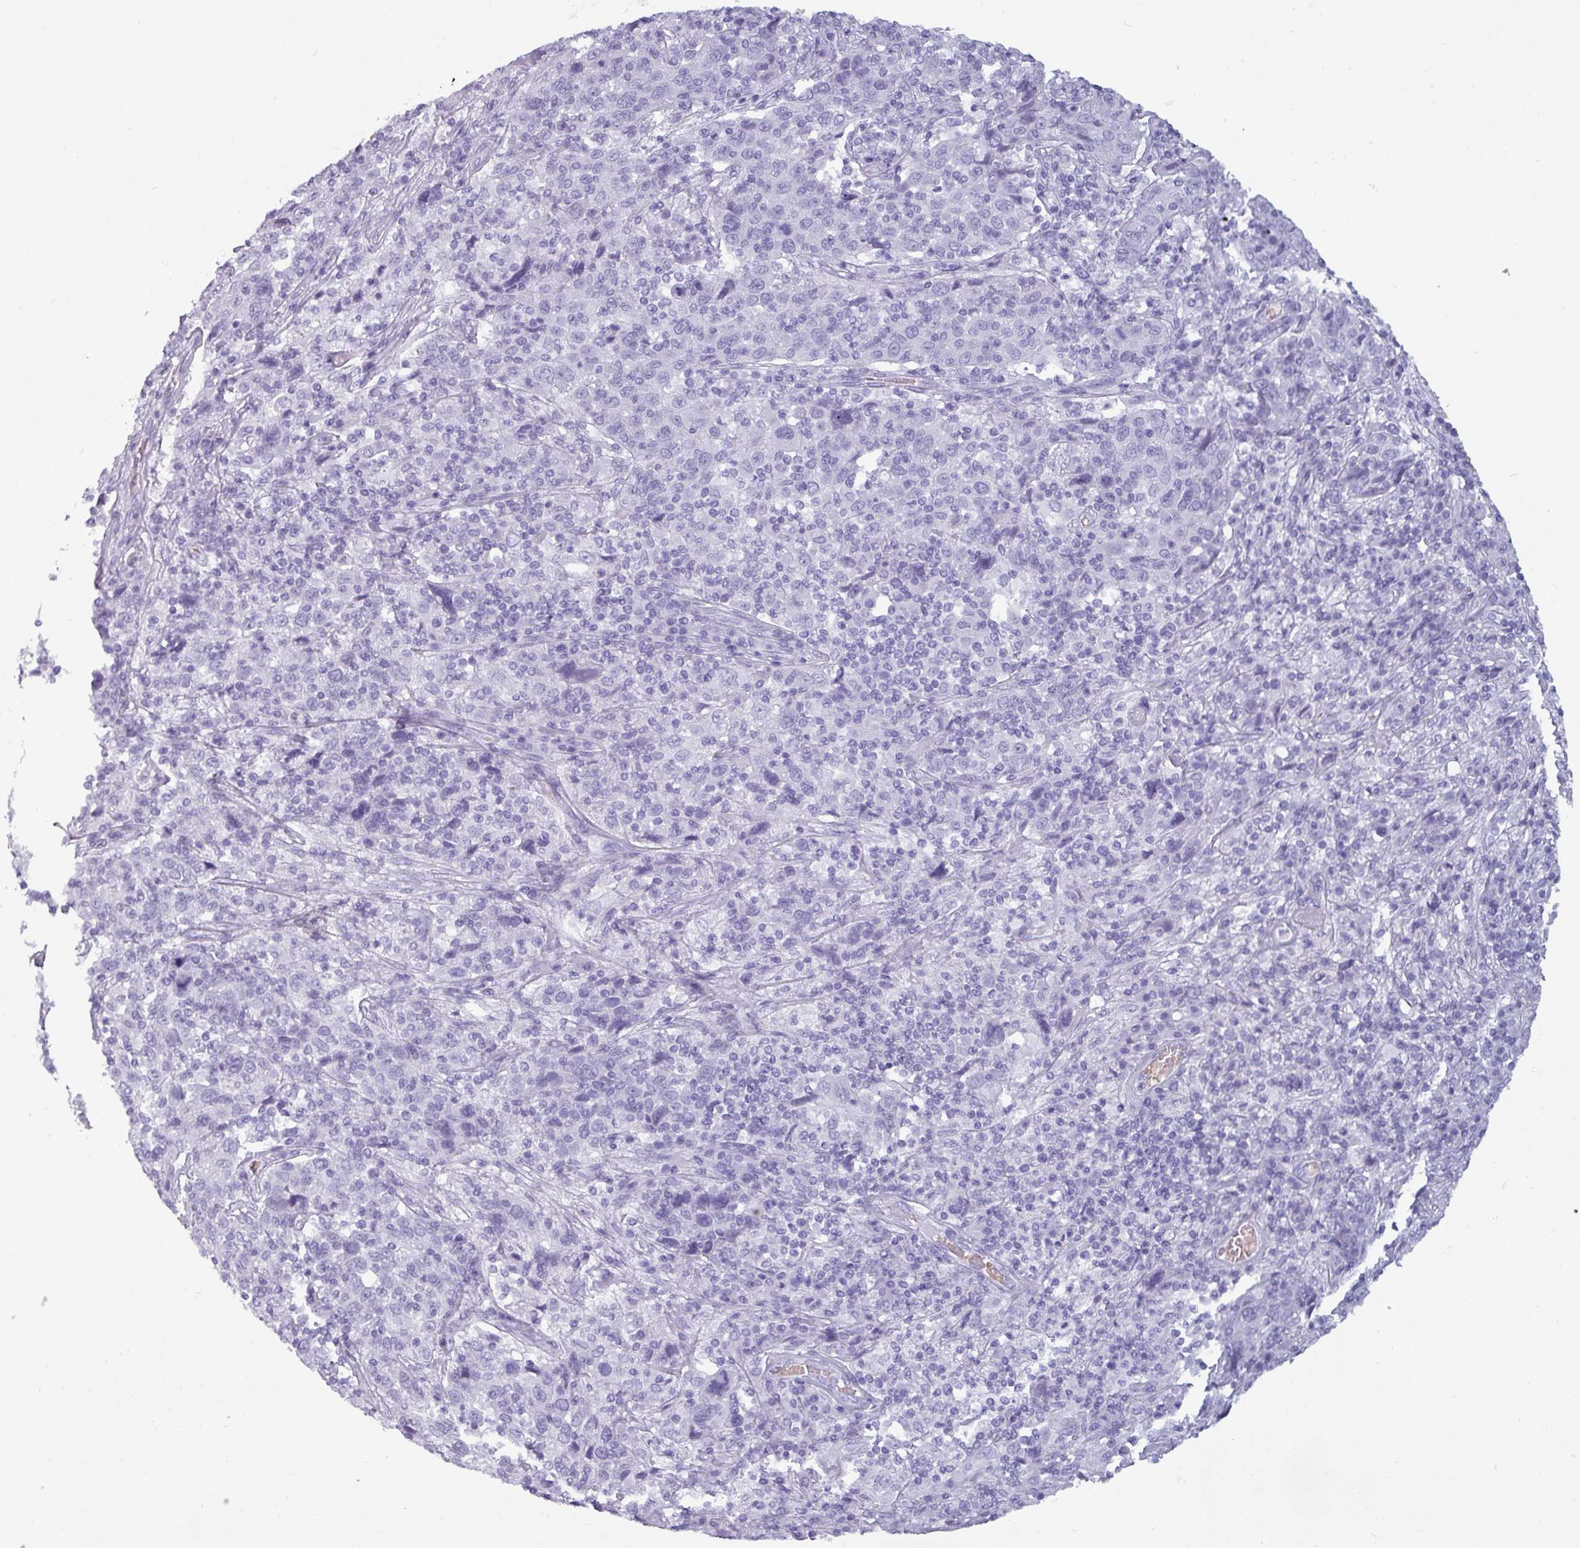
{"staining": {"intensity": "negative", "quantity": "none", "location": "none"}, "tissue": "cervical cancer", "cell_type": "Tumor cells", "image_type": "cancer", "snomed": [{"axis": "morphology", "description": "Squamous cell carcinoma, NOS"}, {"axis": "topography", "description": "Cervix"}], "caption": "High power microscopy photomicrograph of an immunohistochemistry (IHC) micrograph of cervical squamous cell carcinoma, revealing no significant positivity in tumor cells. (DAB (3,3'-diaminobenzidine) immunohistochemistry with hematoxylin counter stain).", "gene": "CRYBB2", "patient": {"sex": "female", "age": 46}}